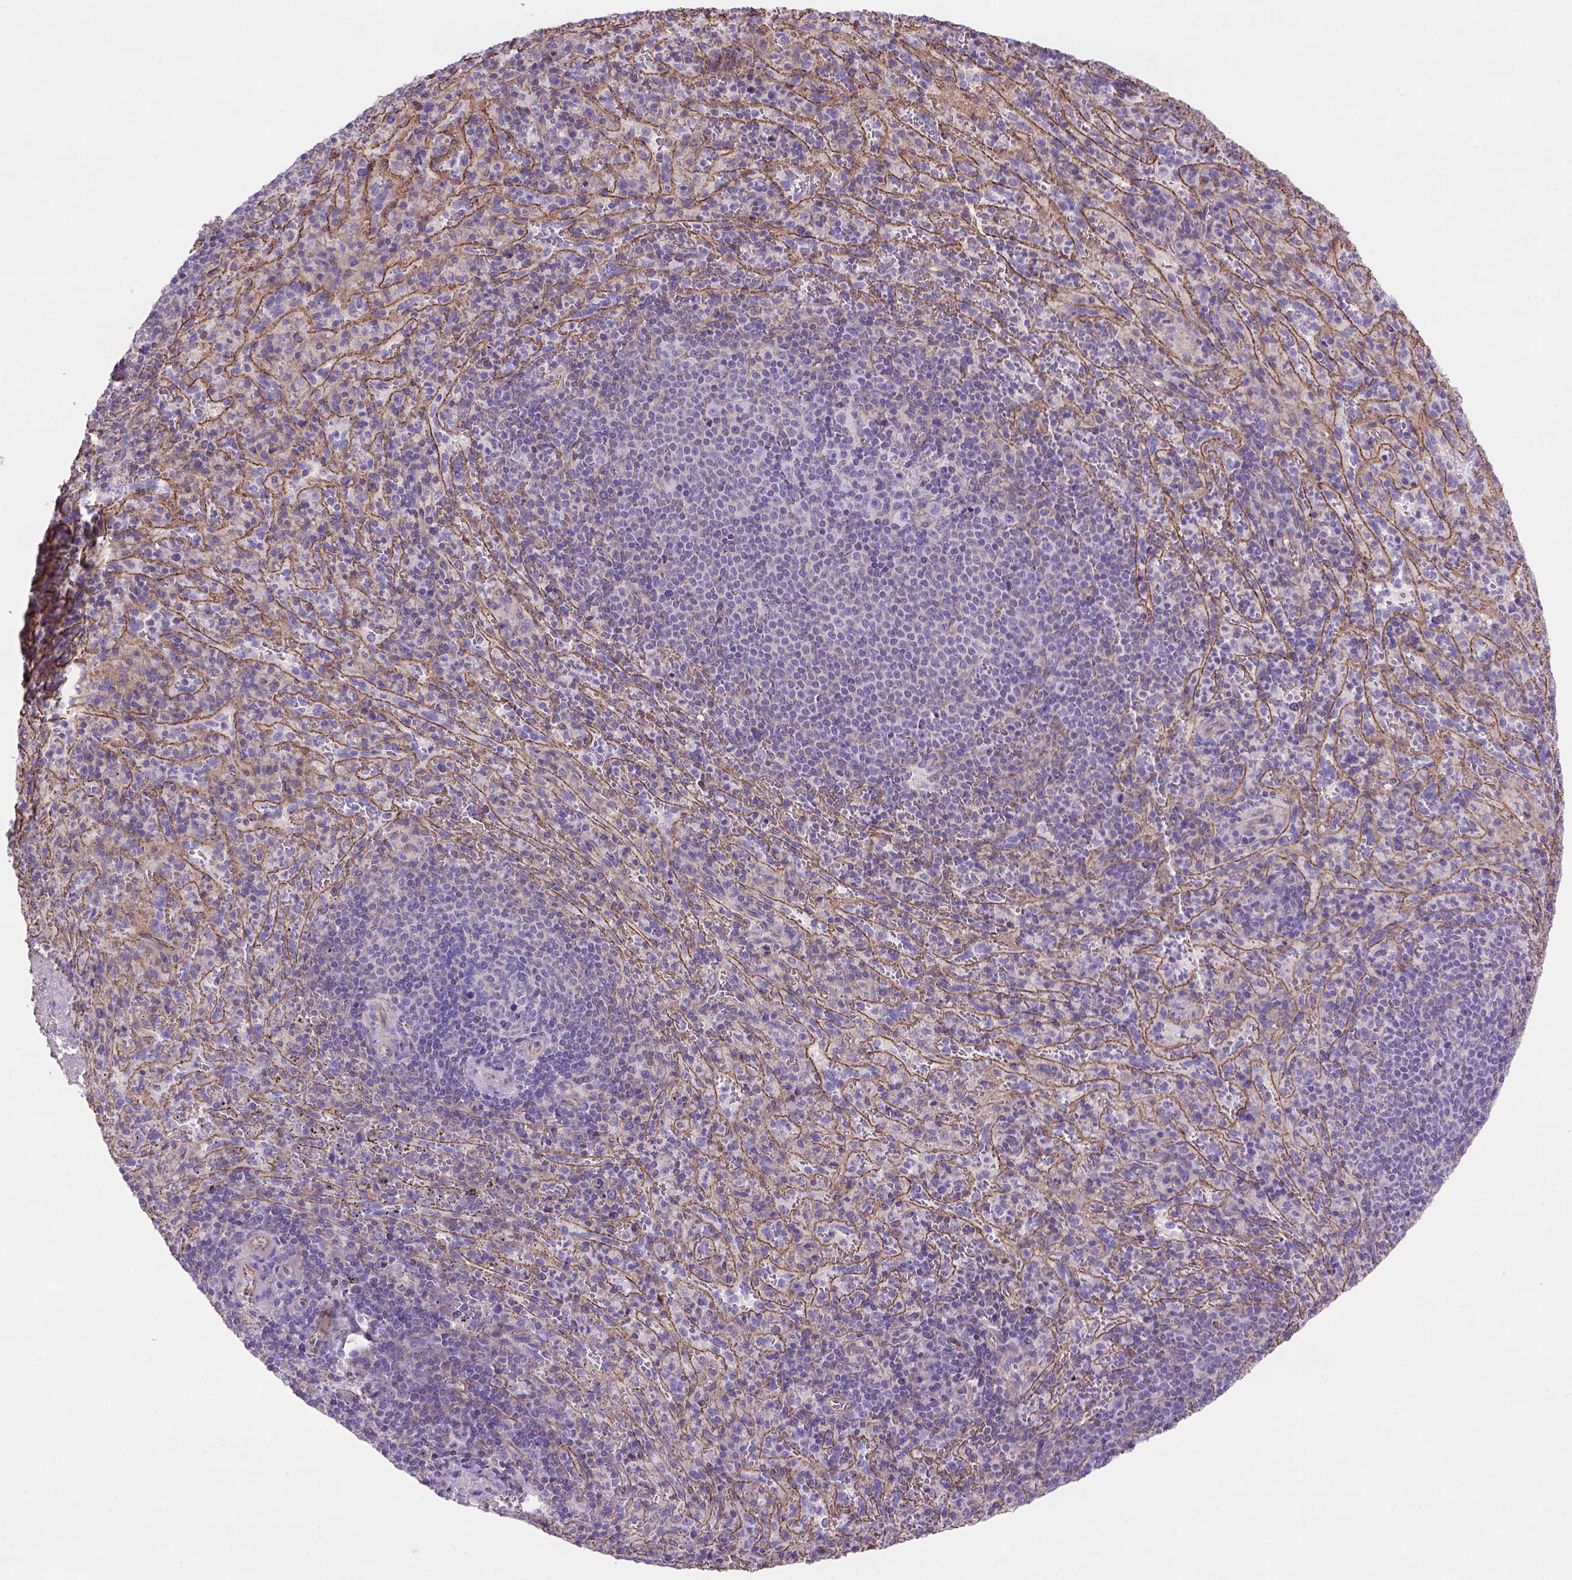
{"staining": {"intensity": "negative", "quantity": "none", "location": "none"}, "tissue": "spleen", "cell_type": "Cells in red pulp", "image_type": "normal", "snomed": [{"axis": "morphology", "description": "Normal tissue, NOS"}, {"axis": "topography", "description": "Spleen"}], "caption": "A histopathology image of human spleen is negative for staining in cells in red pulp. The staining was performed using DAB to visualize the protein expression in brown, while the nuclei were stained in blue with hematoxylin (Magnification: 20x).", "gene": "PEX12", "patient": {"sex": "male", "age": 57}}